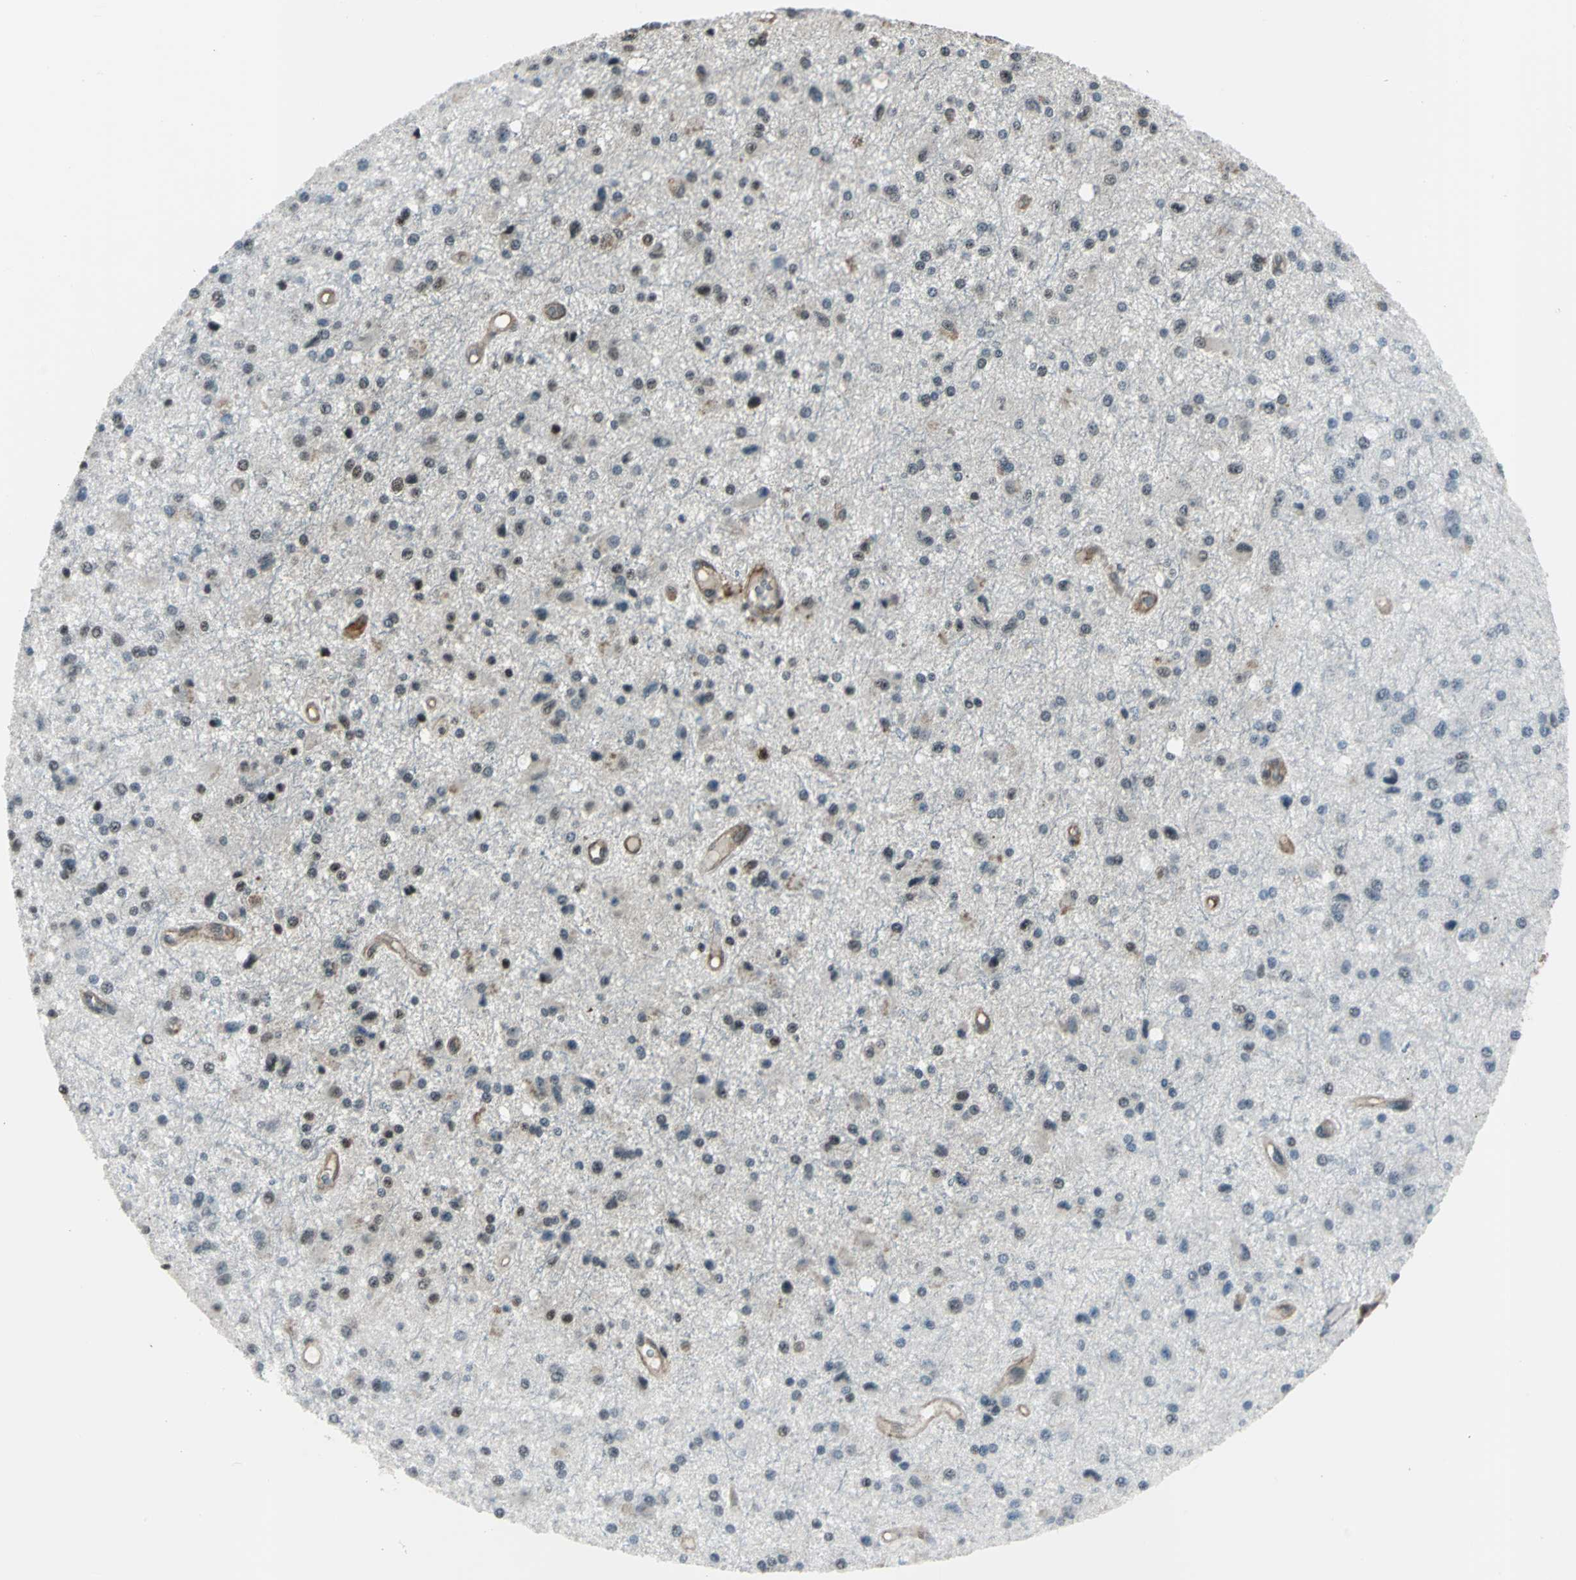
{"staining": {"intensity": "weak", "quantity": "<25%", "location": "nuclear"}, "tissue": "glioma", "cell_type": "Tumor cells", "image_type": "cancer", "snomed": [{"axis": "morphology", "description": "Glioma, malignant, Low grade"}, {"axis": "topography", "description": "Brain"}], "caption": "Human glioma stained for a protein using immunohistochemistry reveals no staining in tumor cells.", "gene": "NR2C2", "patient": {"sex": "male", "age": 58}}